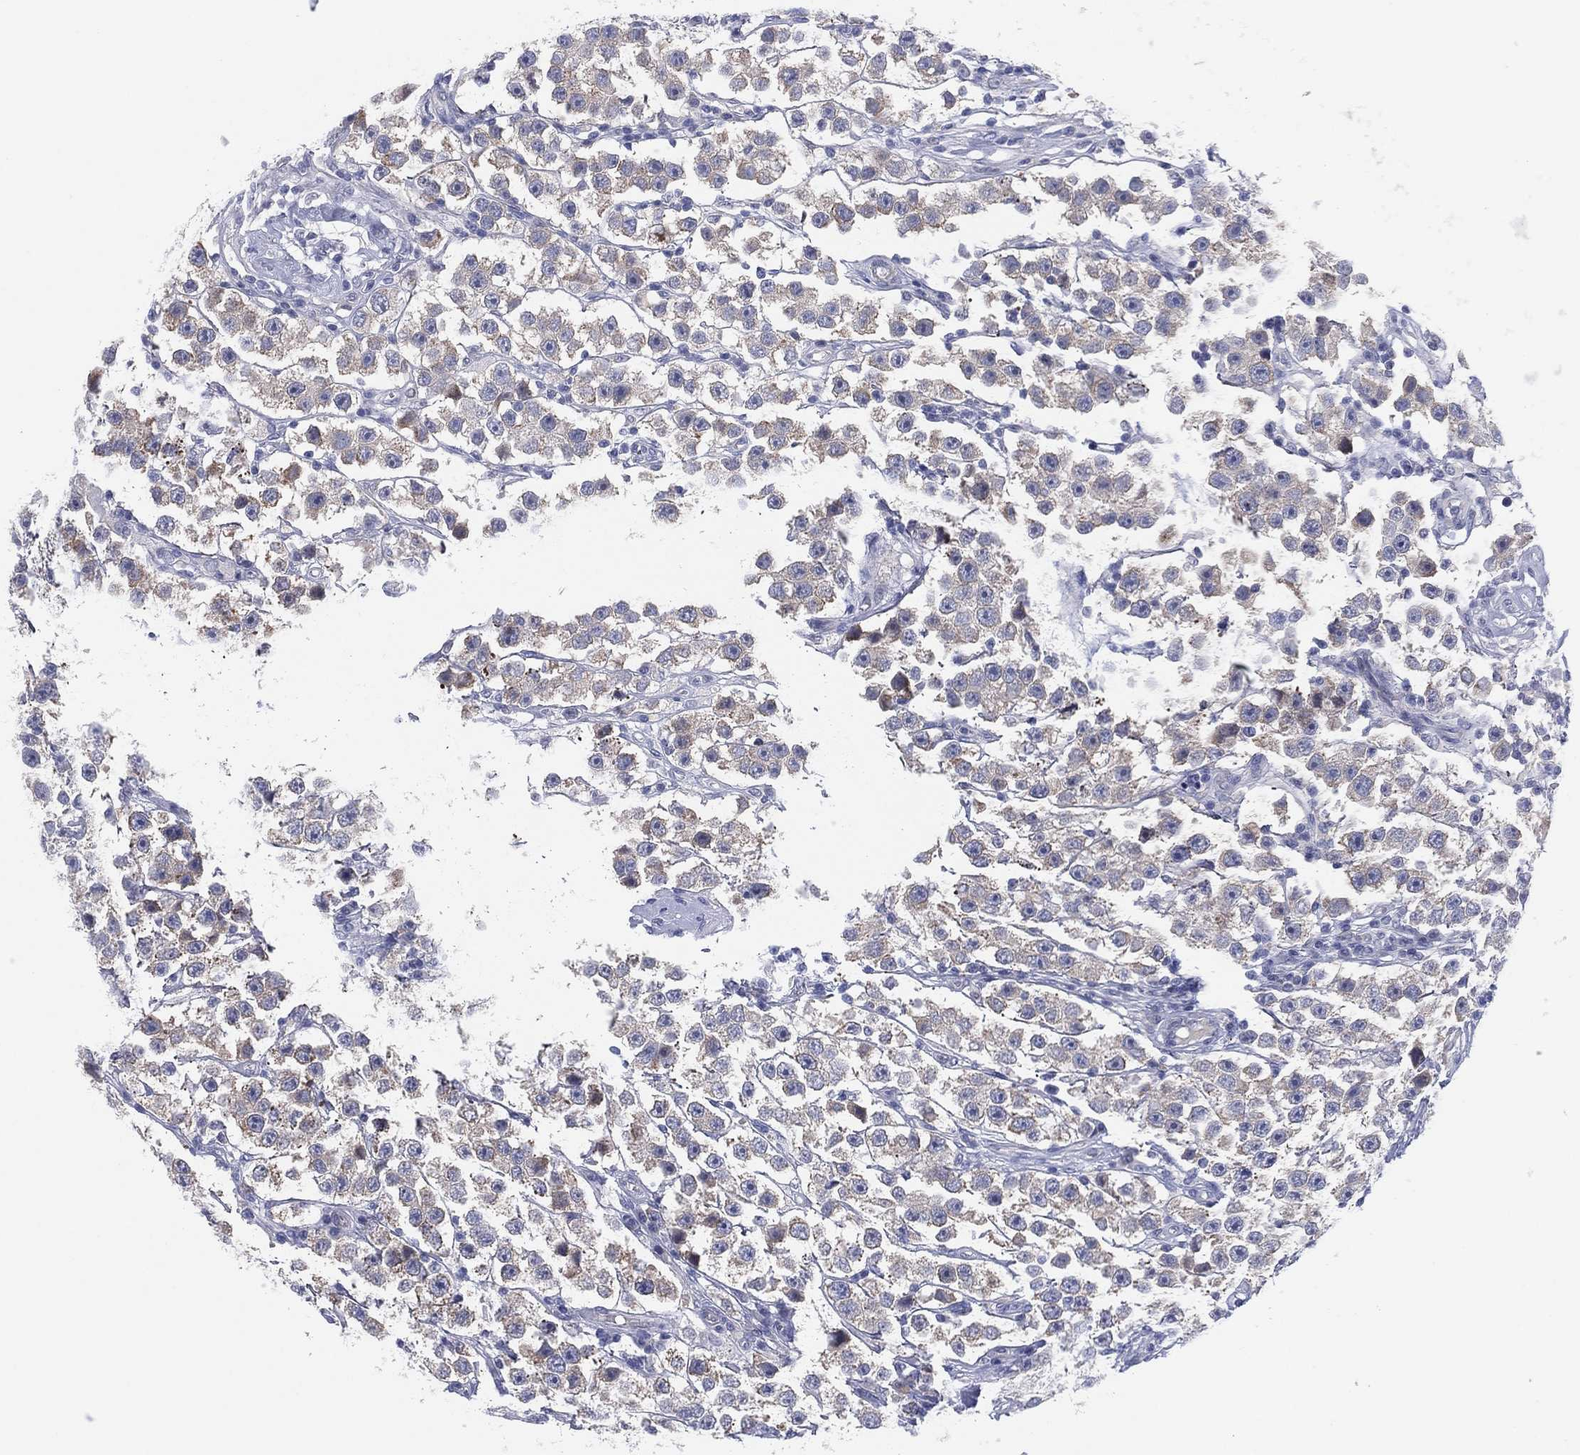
{"staining": {"intensity": "negative", "quantity": "none", "location": "none"}, "tissue": "testis cancer", "cell_type": "Tumor cells", "image_type": "cancer", "snomed": [{"axis": "morphology", "description": "Seminoma, NOS"}, {"axis": "topography", "description": "Testis"}], "caption": "DAB immunohistochemical staining of human testis cancer (seminoma) demonstrates no significant positivity in tumor cells.", "gene": "HEATR4", "patient": {"sex": "male", "age": 45}}